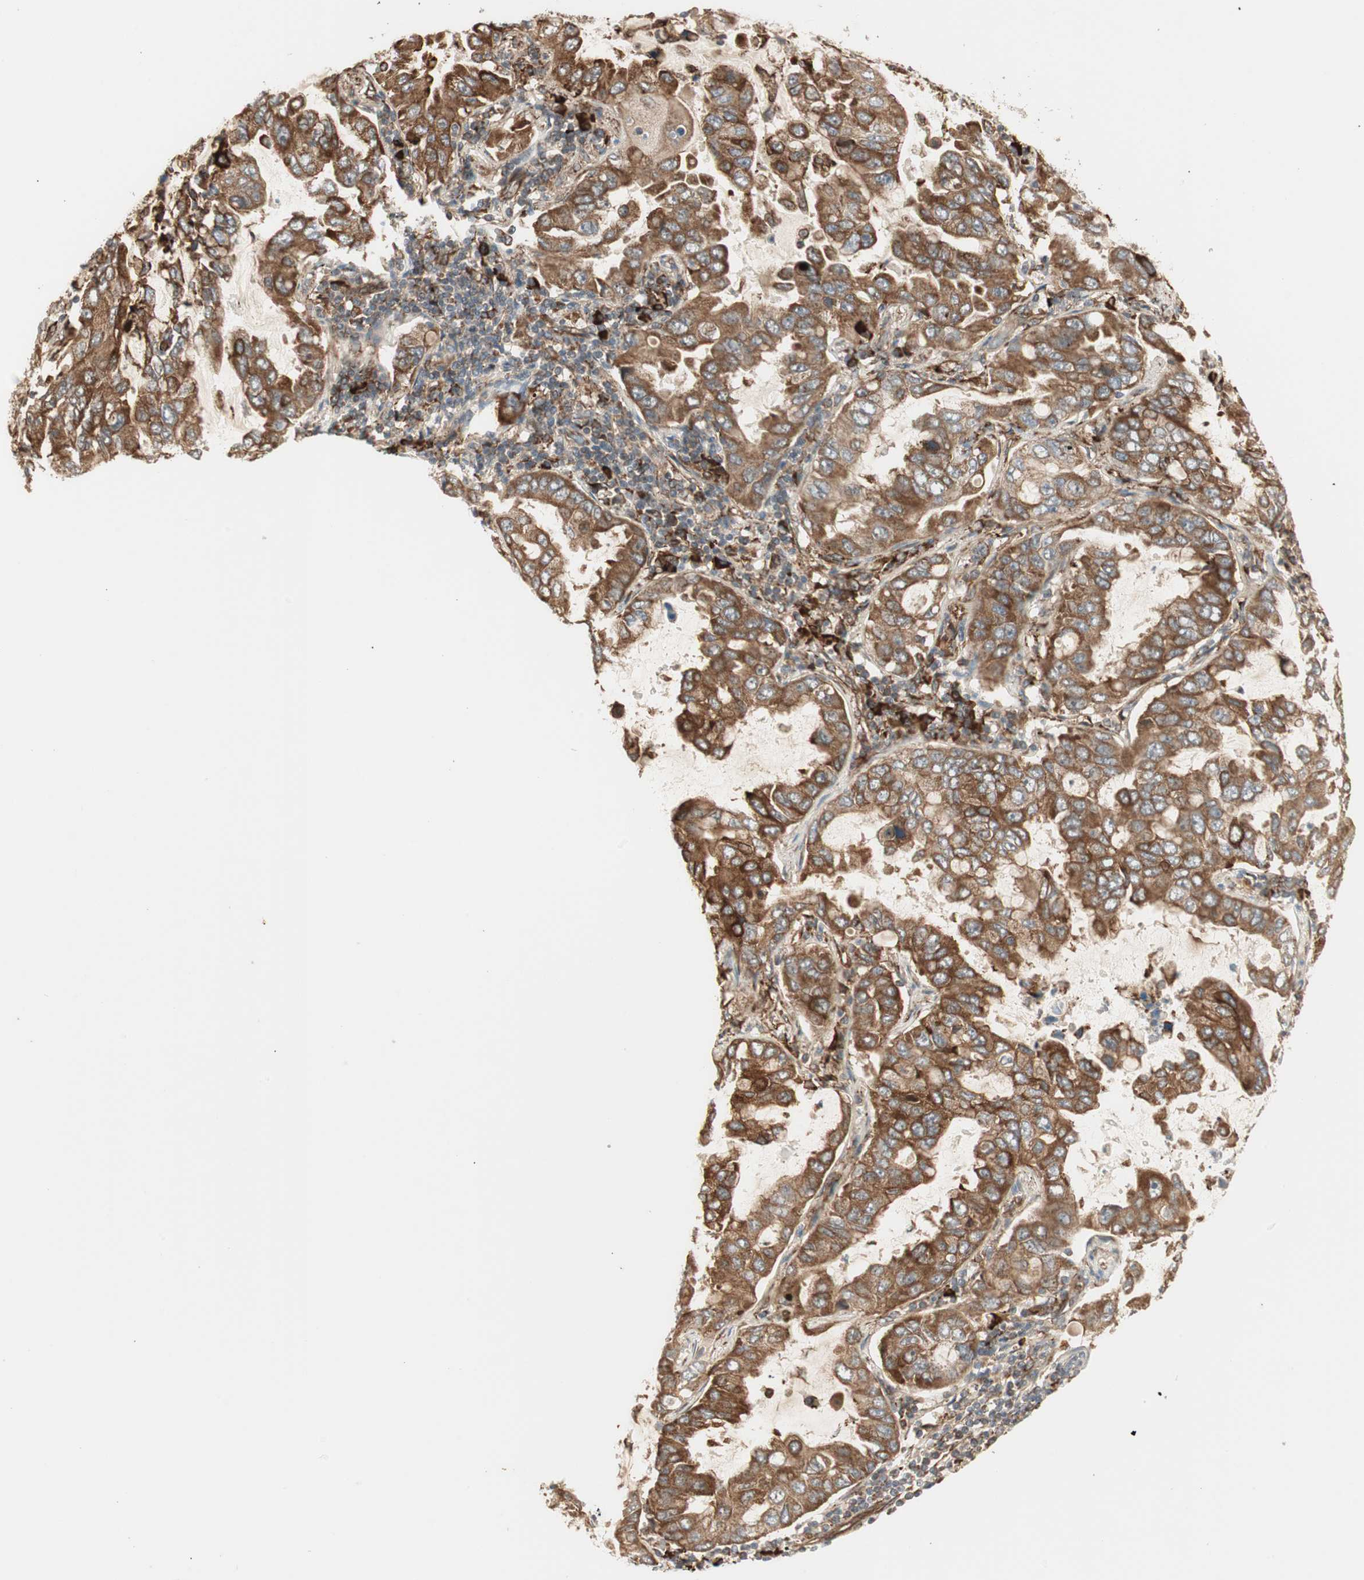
{"staining": {"intensity": "strong", "quantity": ">75%", "location": "cytoplasmic/membranous"}, "tissue": "lung cancer", "cell_type": "Tumor cells", "image_type": "cancer", "snomed": [{"axis": "morphology", "description": "Adenocarcinoma, NOS"}, {"axis": "topography", "description": "Lung"}], "caption": "IHC (DAB (3,3'-diaminobenzidine)) staining of human lung cancer (adenocarcinoma) reveals strong cytoplasmic/membranous protein positivity in approximately >75% of tumor cells.", "gene": "P4HA1", "patient": {"sex": "male", "age": 64}}